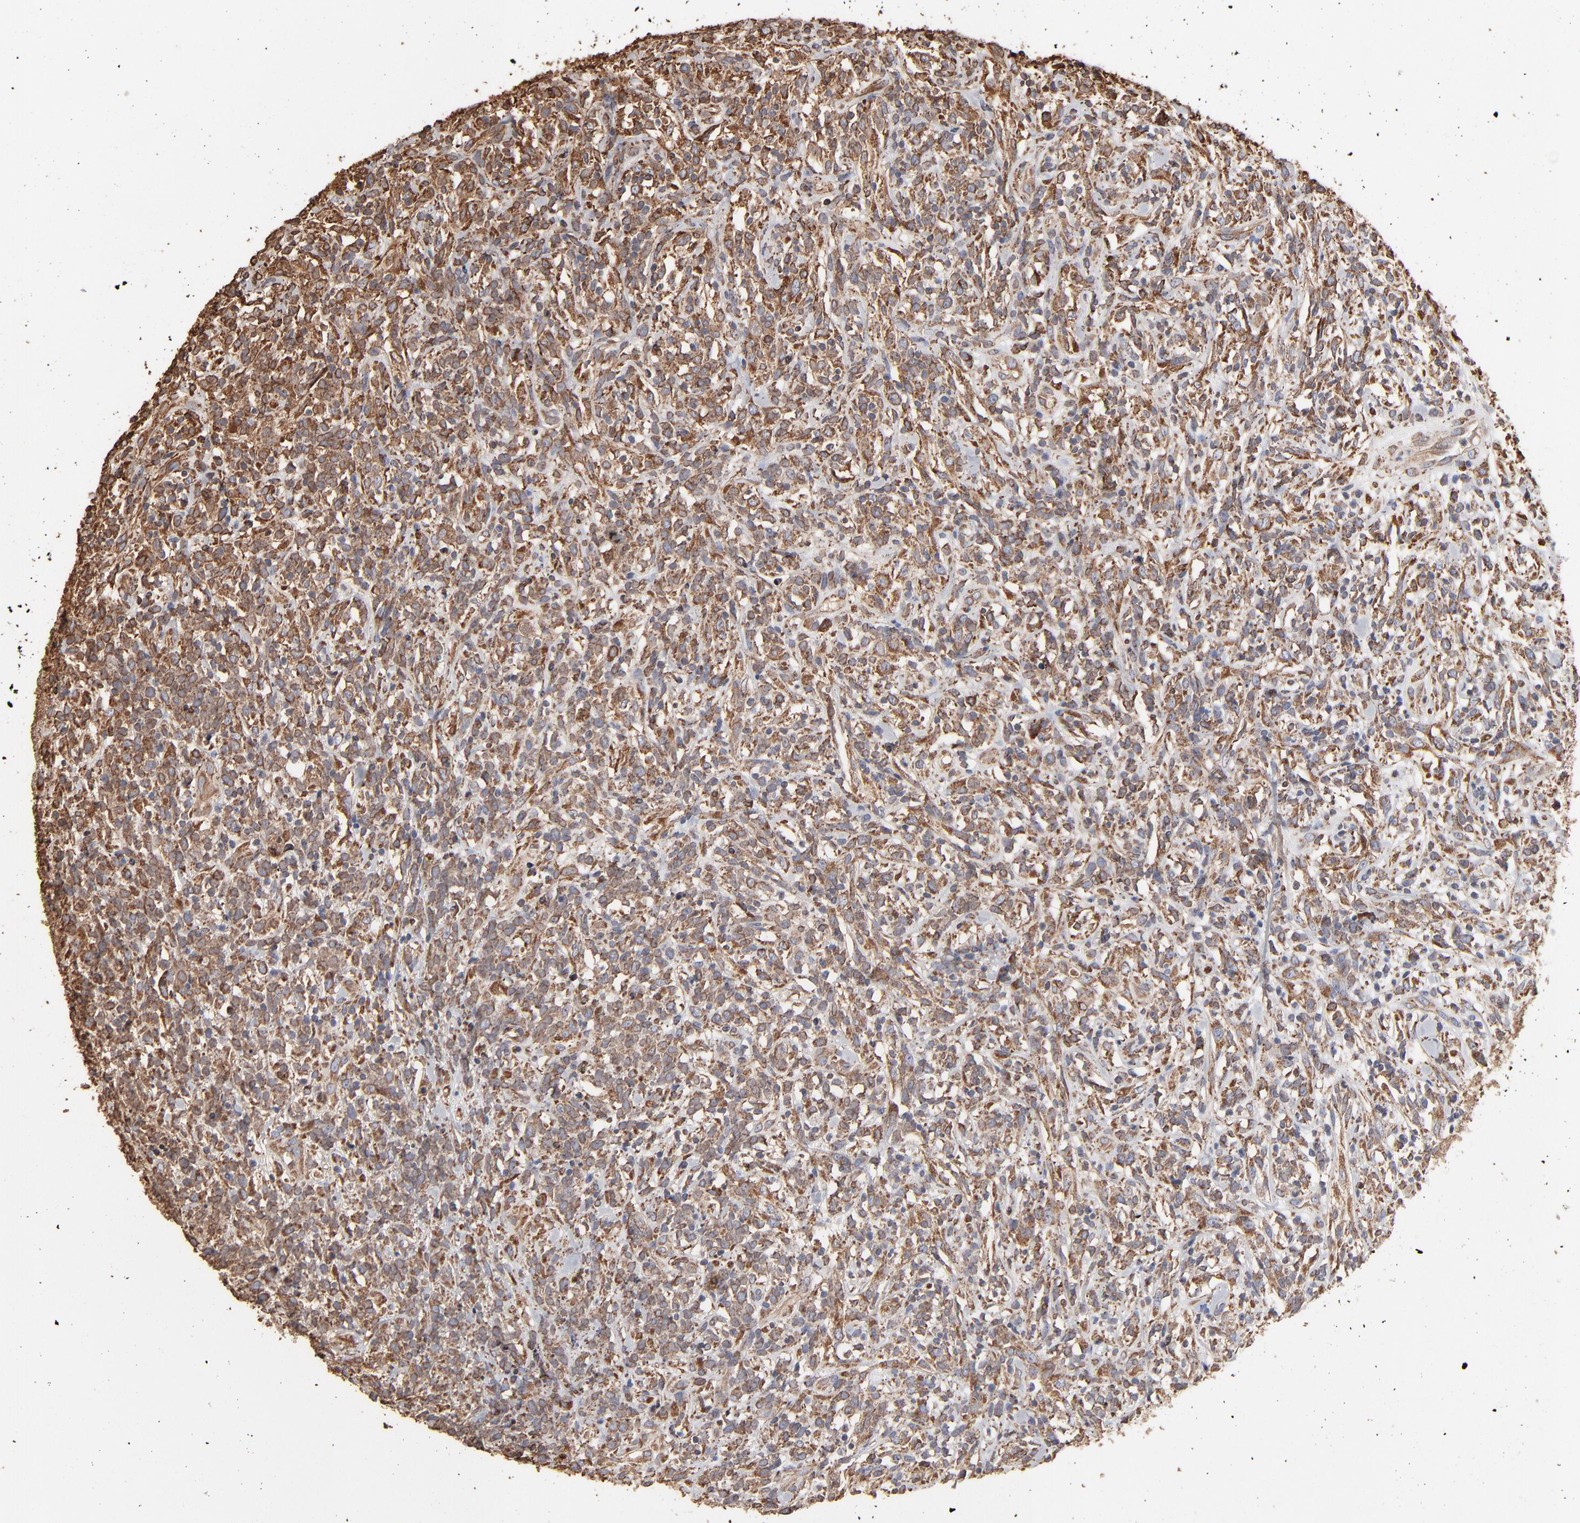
{"staining": {"intensity": "moderate", "quantity": ">75%", "location": "cytoplasmic/membranous"}, "tissue": "lymphoma", "cell_type": "Tumor cells", "image_type": "cancer", "snomed": [{"axis": "morphology", "description": "Malignant lymphoma, non-Hodgkin's type, High grade"}, {"axis": "topography", "description": "Lymph node"}], "caption": "Brown immunohistochemical staining in human lymphoma reveals moderate cytoplasmic/membranous positivity in about >75% of tumor cells.", "gene": "PDIA3", "patient": {"sex": "female", "age": 73}}